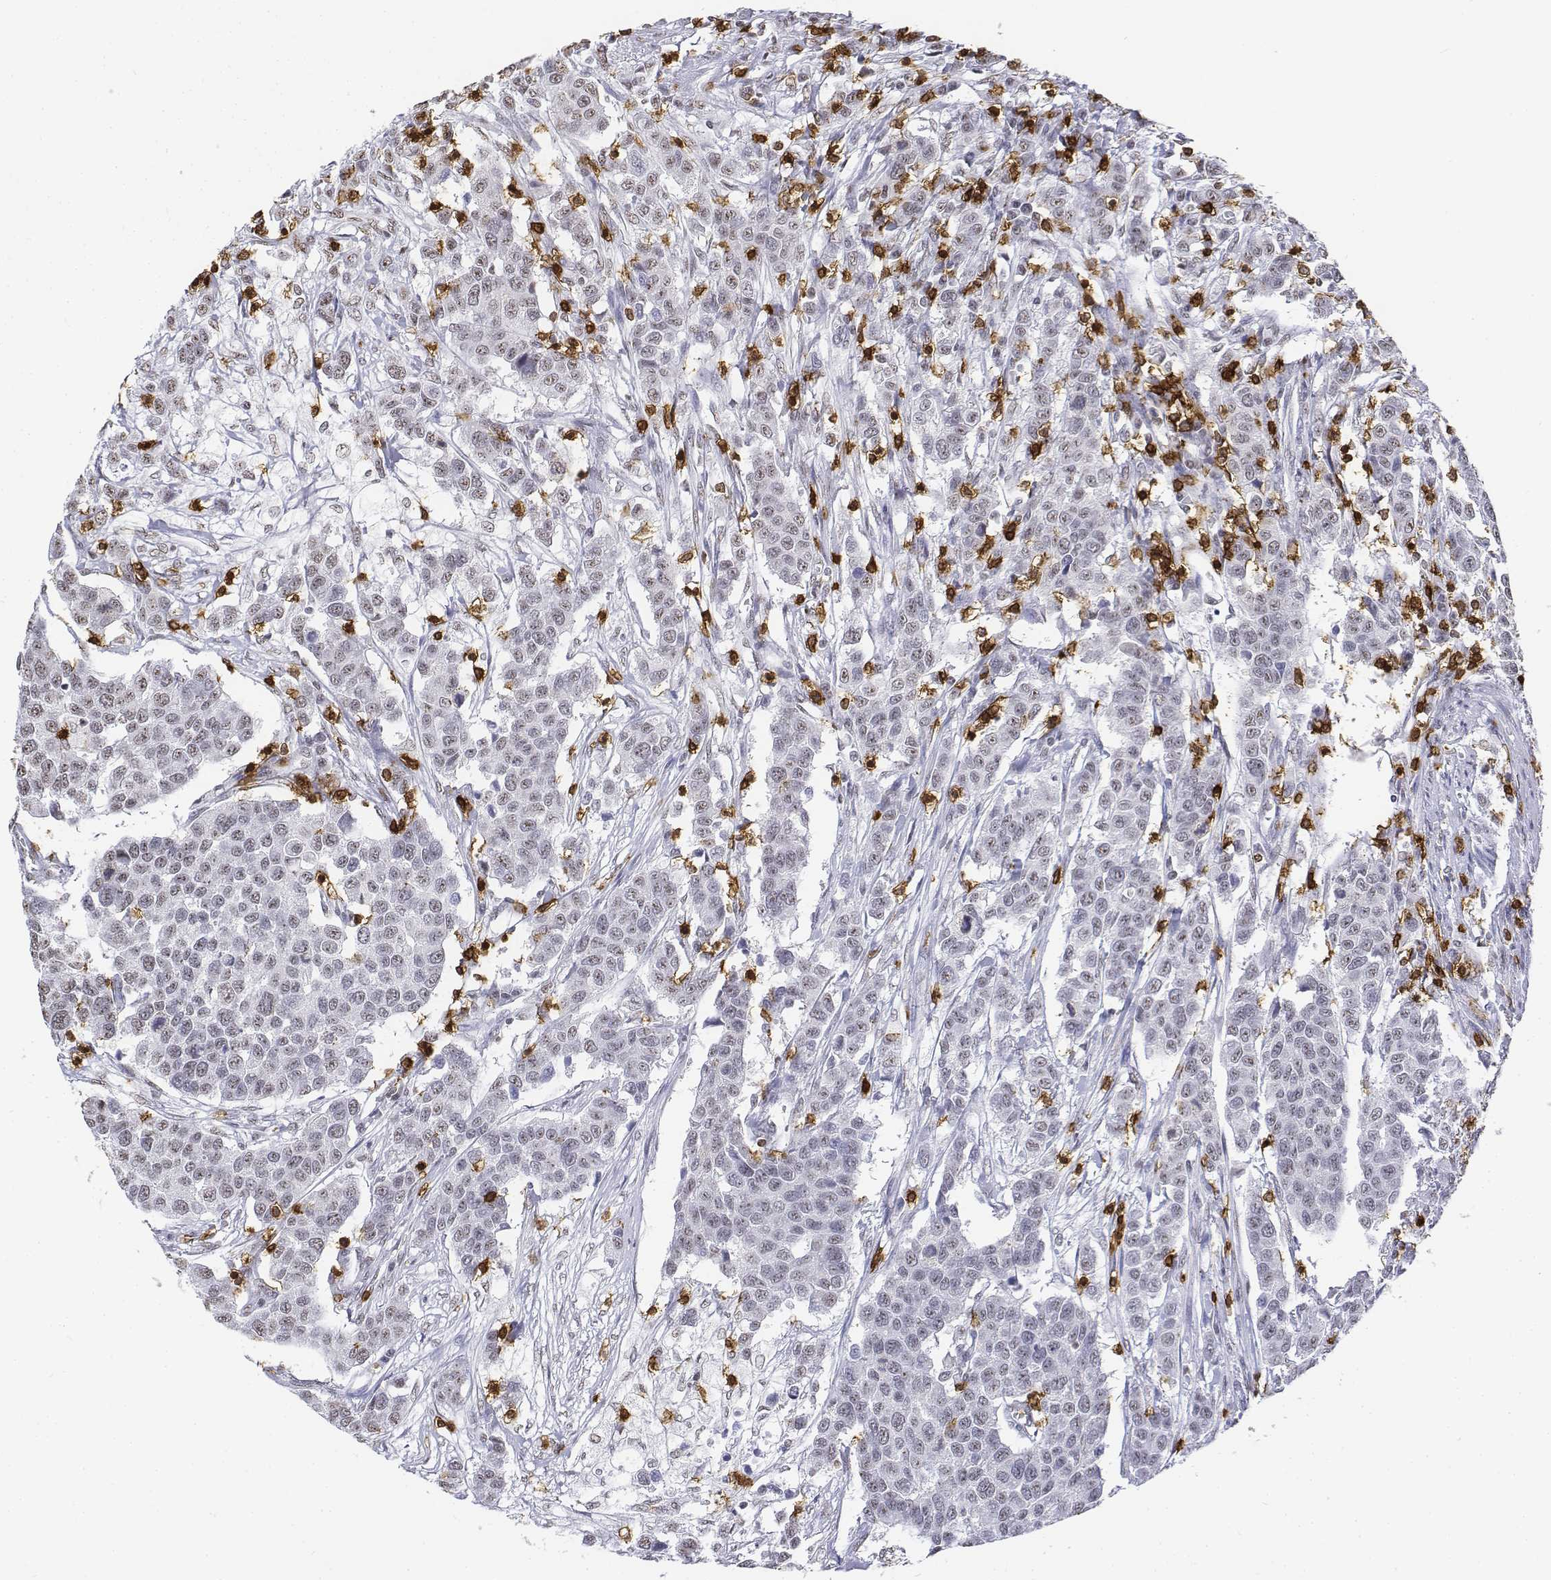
{"staining": {"intensity": "negative", "quantity": "none", "location": "none"}, "tissue": "urothelial cancer", "cell_type": "Tumor cells", "image_type": "cancer", "snomed": [{"axis": "morphology", "description": "Urothelial carcinoma, High grade"}, {"axis": "topography", "description": "Urinary bladder"}], "caption": "Micrograph shows no significant protein expression in tumor cells of high-grade urothelial carcinoma.", "gene": "CD3E", "patient": {"sex": "female", "age": 58}}